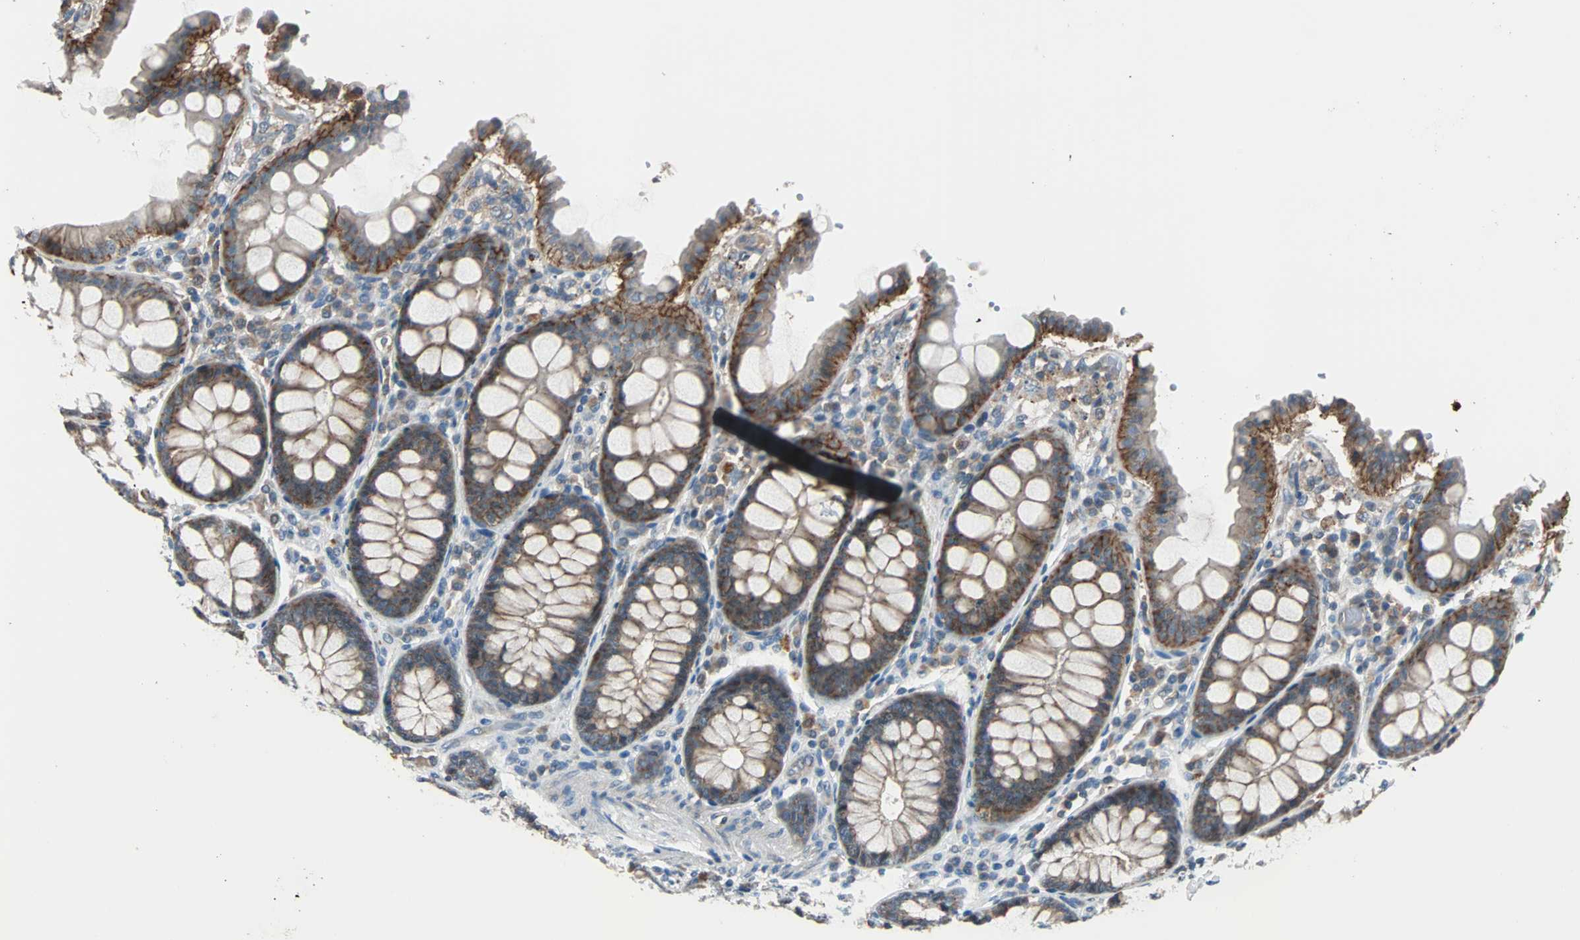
{"staining": {"intensity": "weak", "quantity": ">75%", "location": "cytoplasmic/membranous"}, "tissue": "colon", "cell_type": "Endothelial cells", "image_type": "normal", "snomed": [{"axis": "morphology", "description": "Normal tissue, NOS"}, {"axis": "topography", "description": "Colon"}], "caption": "IHC micrograph of unremarkable colon: human colon stained using immunohistochemistry shows low levels of weak protein expression localized specifically in the cytoplasmic/membranous of endothelial cells, appearing as a cytoplasmic/membranous brown color.", "gene": "MAP3K21", "patient": {"sex": "female", "age": 61}}